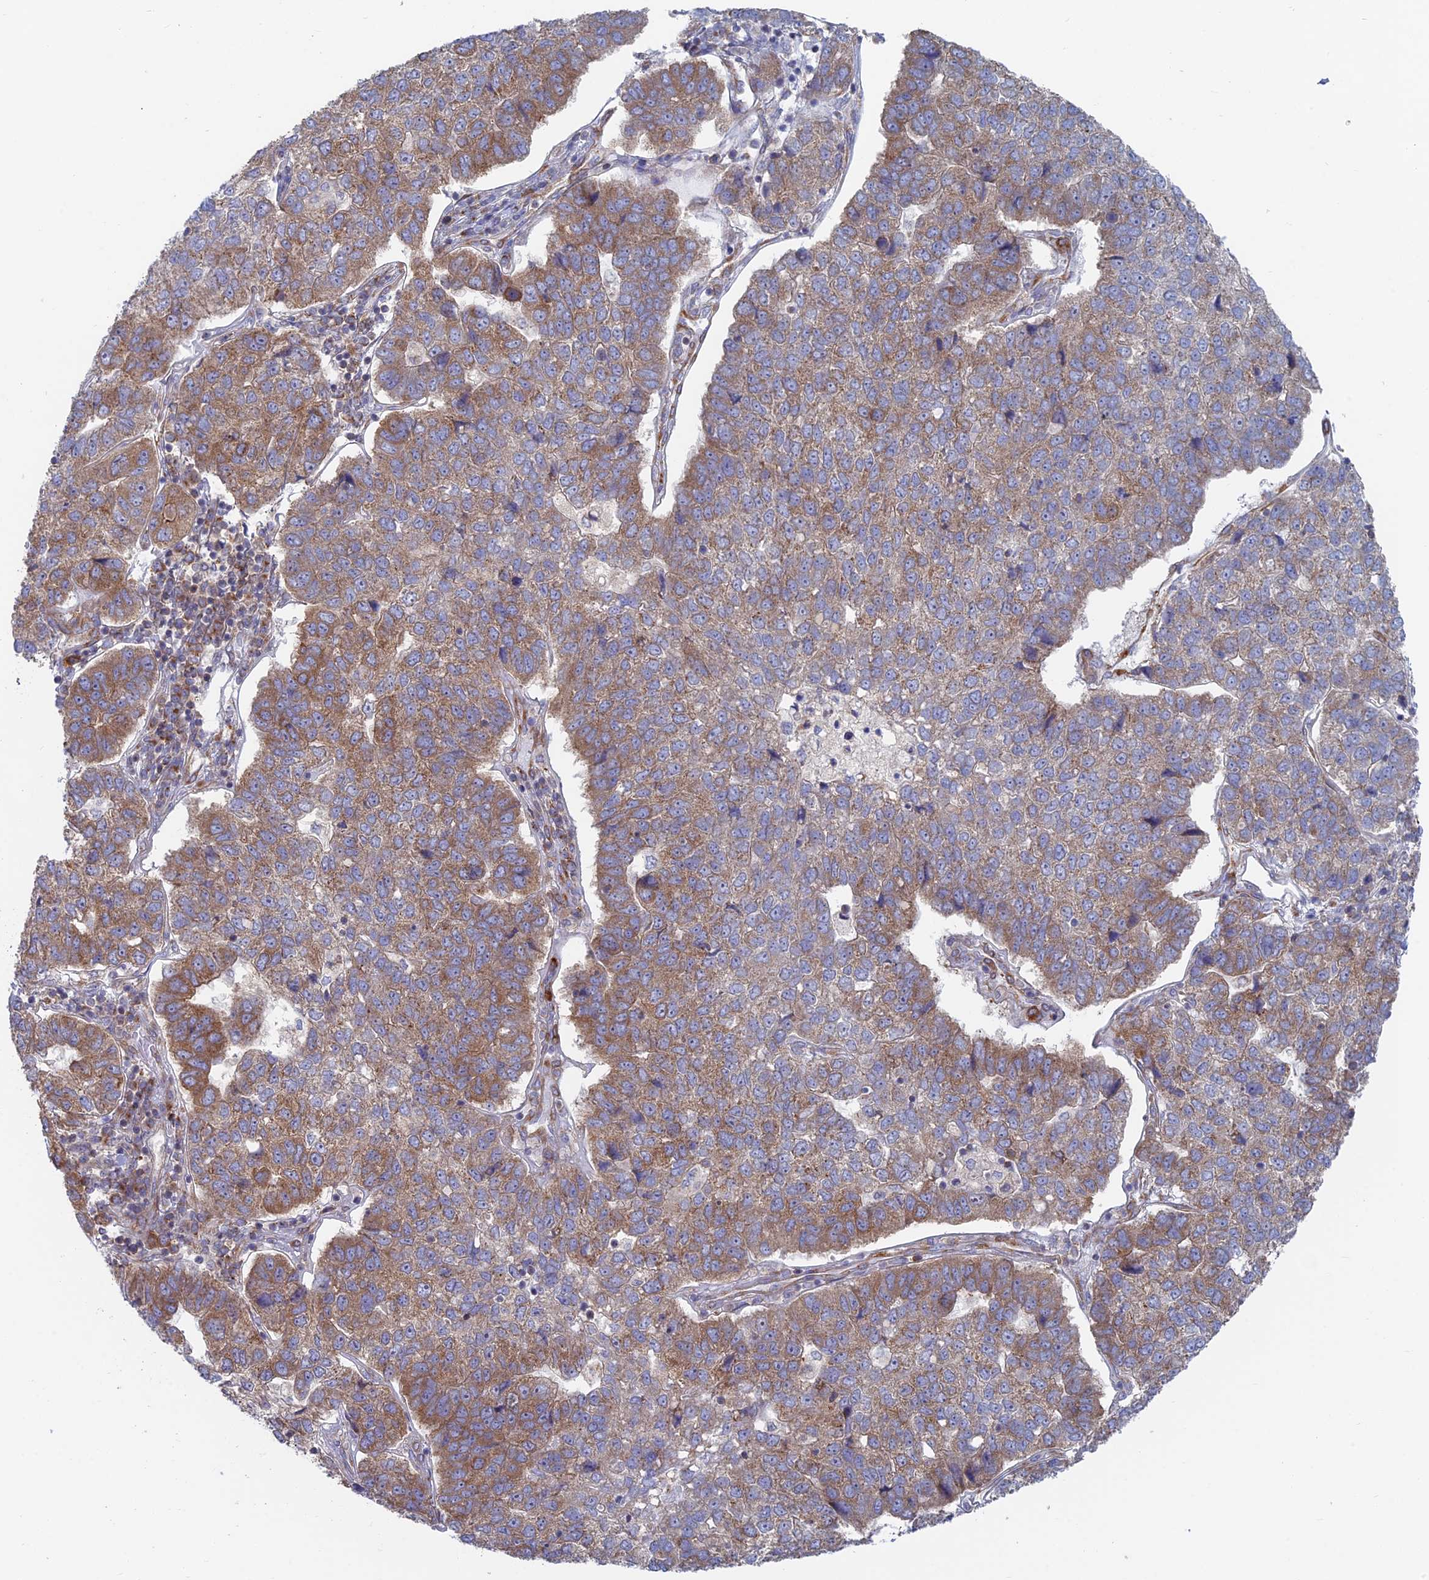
{"staining": {"intensity": "moderate", "quantity": ">75%", "location": "cytoplasmic/membranous"}, "tissue": "pancreatic cancer", "cell_type": "Tumor cells", "image_type": "cancer", "snomed": [{"axis": "morphology", "description": "Adenocarcinoma, NOS"}, {"axis": "topography", "description": "Pancreas"}], "caption": "A photomicrograph showing moderate cytoplasmic/membranous staining in about >75% of tumor cells in adenocarcinoma (pancreatic), as visualized by brown immunohistochemical staining.", "gene": "TBC1D30", "patient": {"sex": "female", "age": 61}}